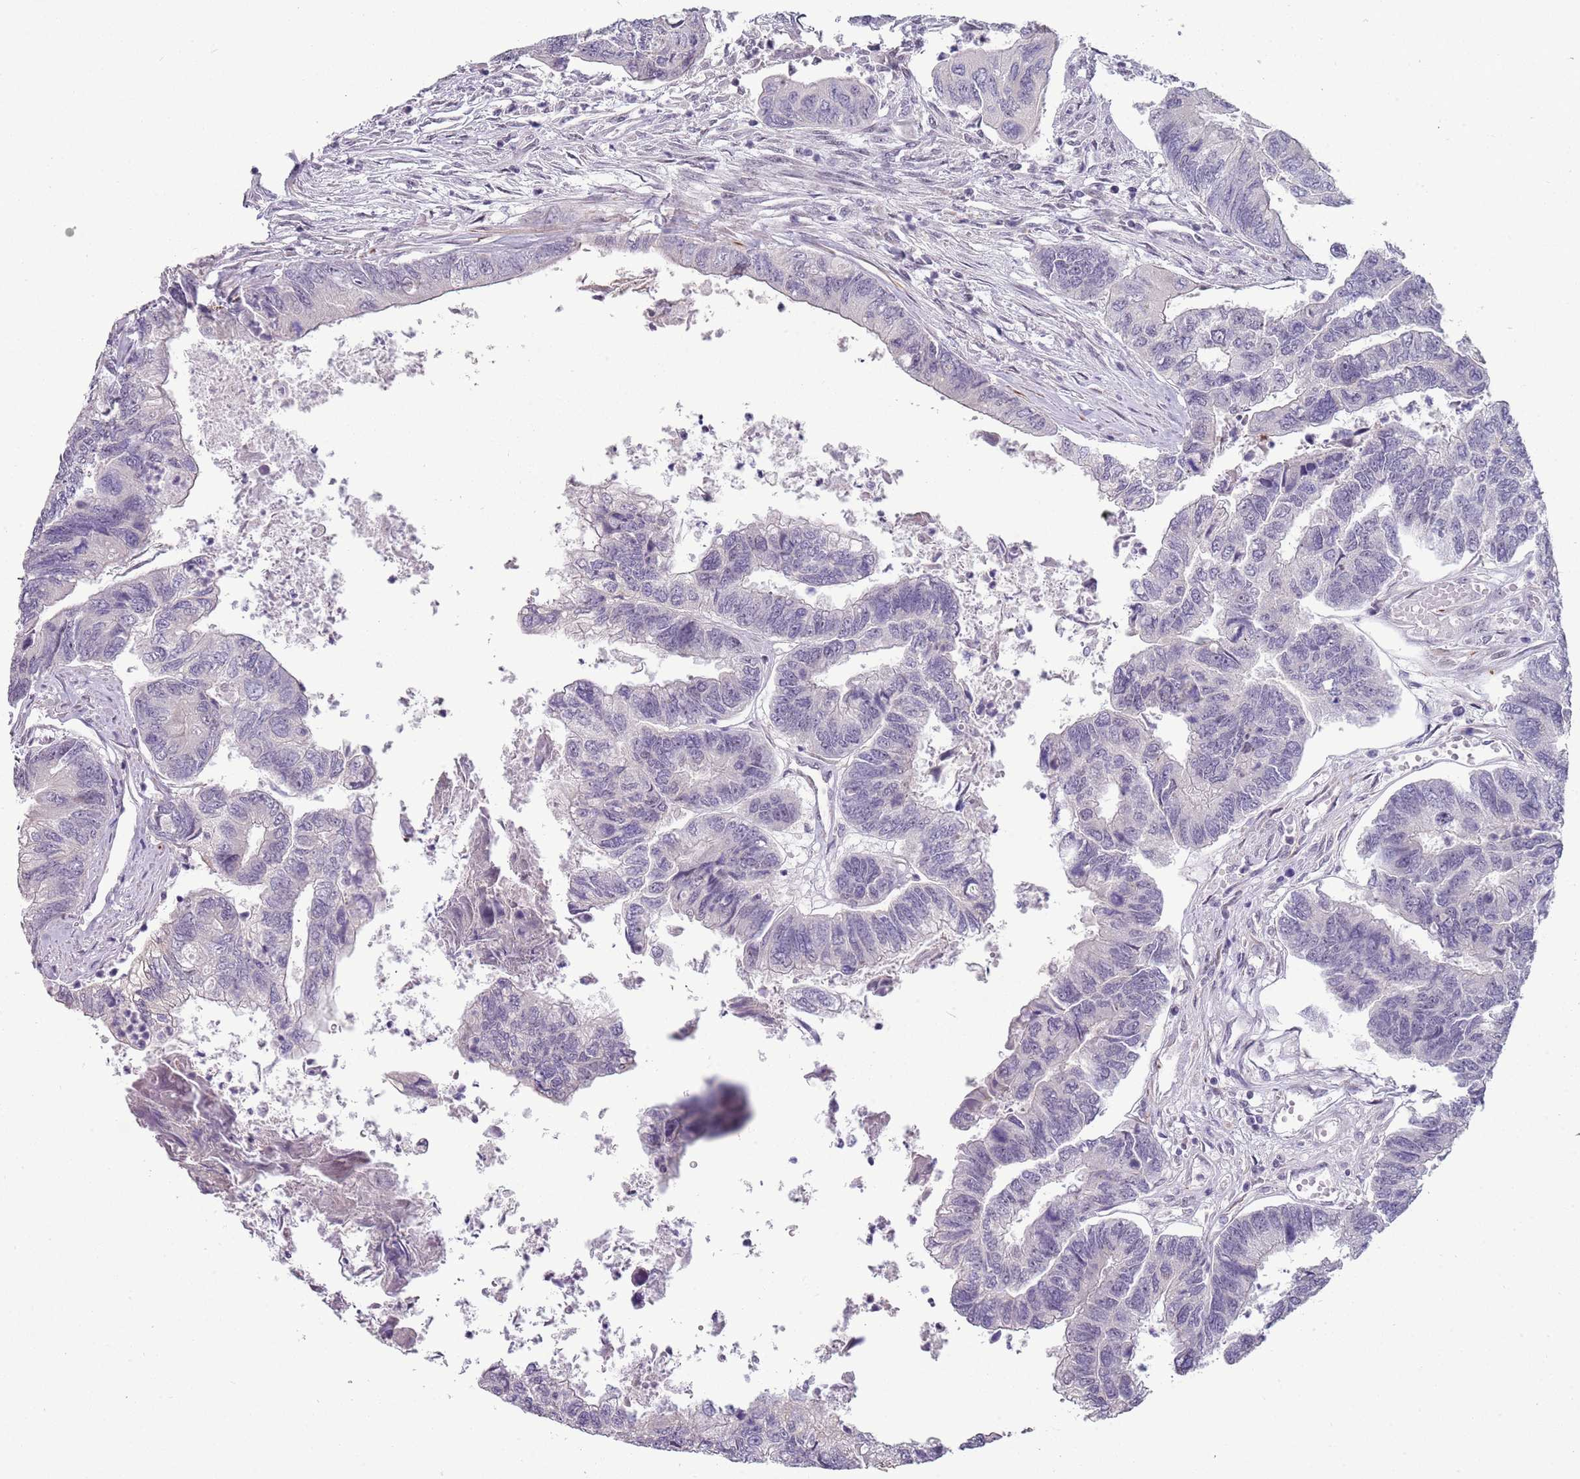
{"staining": {"intensity": "negative", "quantity": "none", "location": "none"}, "tissue": "colorectal cancer", "cell_type": "Tumor cells", "image_type": "cancer", "snomed": [{"axis": "morphology", "description": "Adenocarcinoma, NOS"}, {"axis": "topography", "description": "Colon"}], "caption": "A high-resolution micrograph shows immunohistochemistry staining of colorectal cancer, which displays no significant expression in tumor cells. (DAB immunohistochemistry (IHC) with hematoxylin counter stain).", "gene": "NBPF3", "patient": {"sex": "female", "age": 67}}